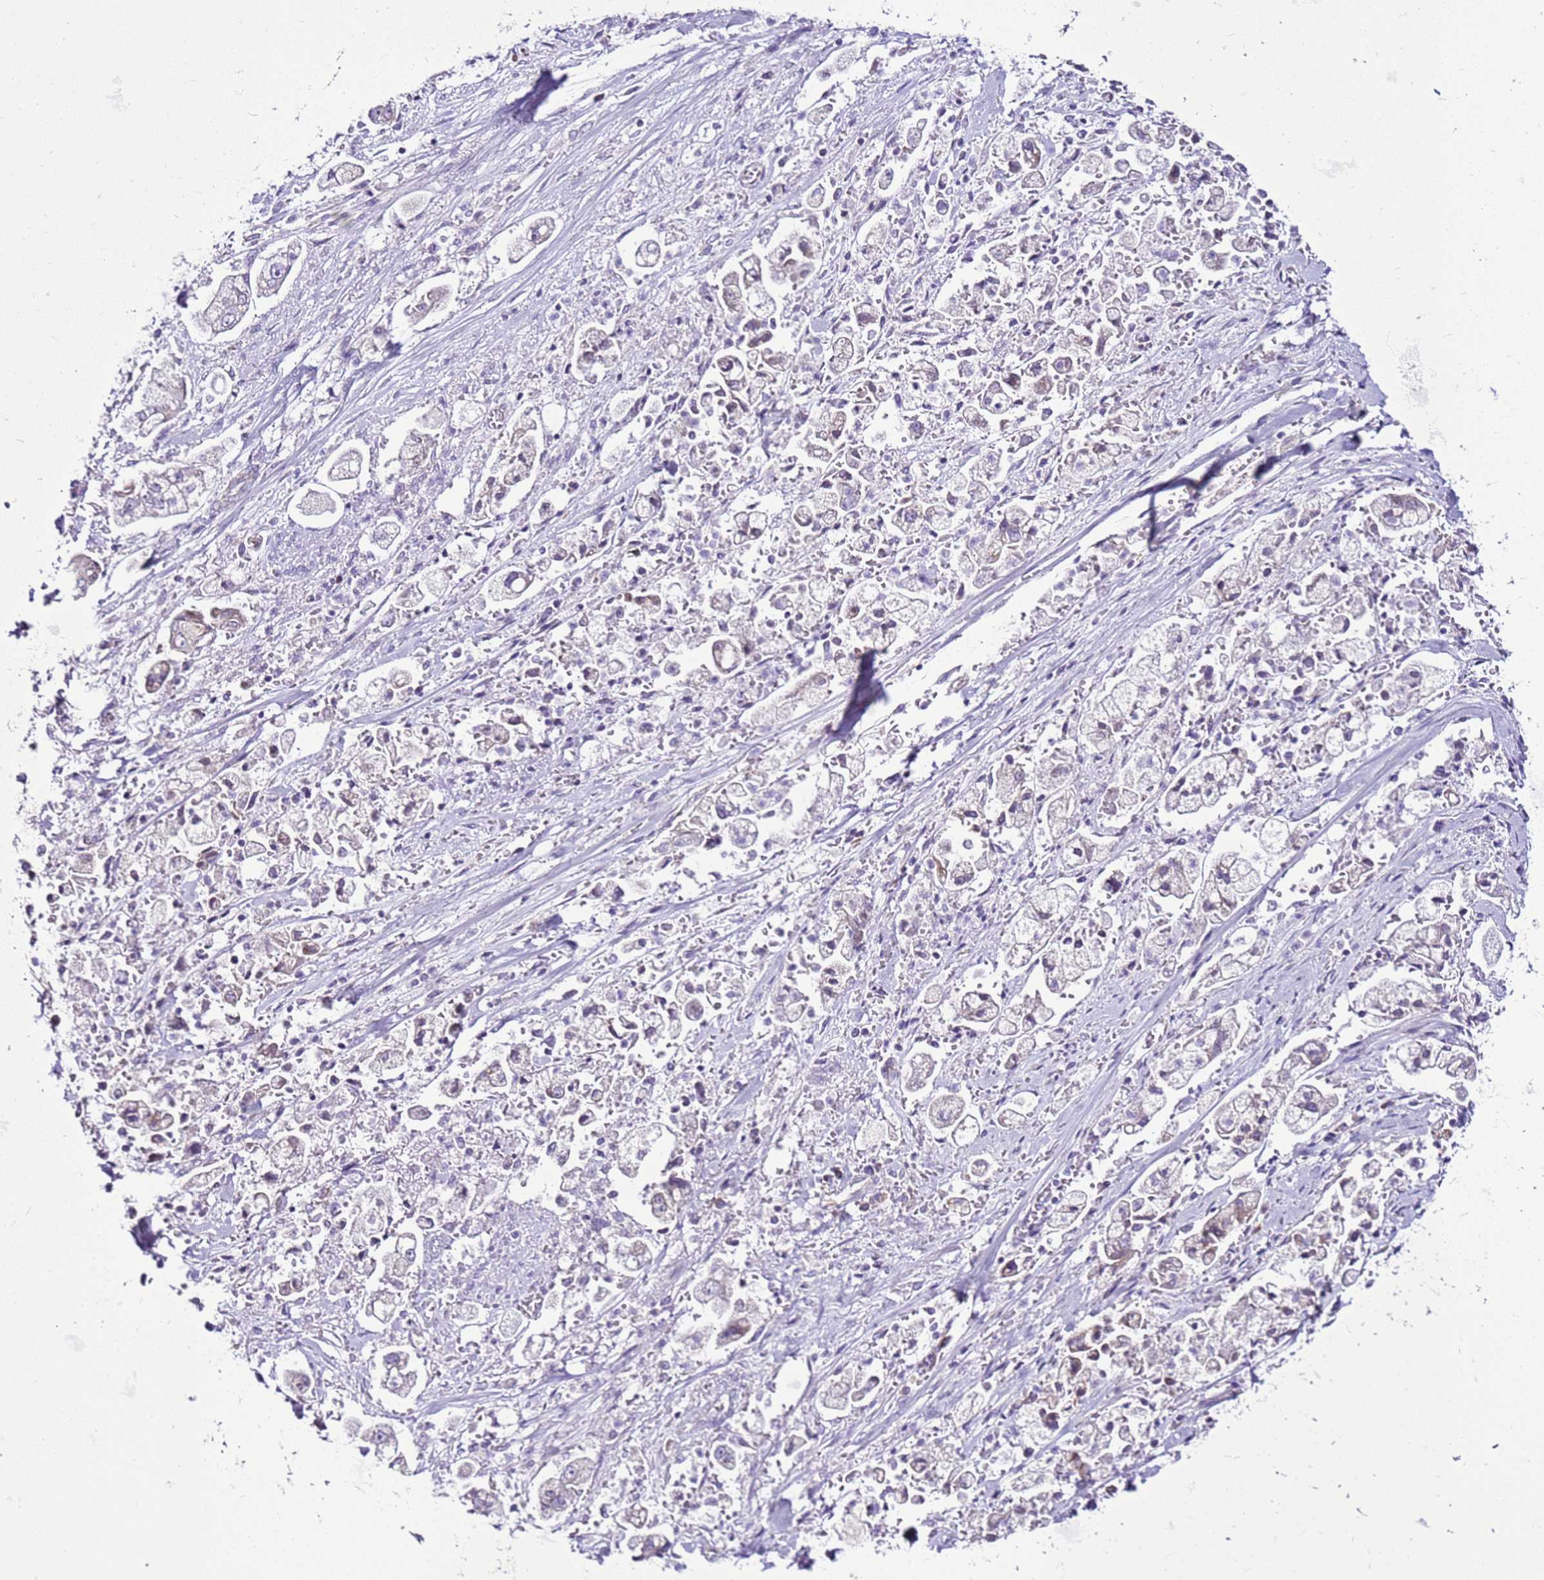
{"staining": {"intensity": "weak", "quantity": "<25%", "location": "cytoplasmic/membranous"}, "tissue": "stomach cancer", "cell_type": "Tumor cells", "image_type": "cancer", "snomed": [{"axis": "morphology", "description": "Adenocarcinoma, NOS"}, {"axis": "topography", "description": "Stomach"}], "caption": "Histopathology image shows no protein expression in tumor cells of stomach adenocarcinoma tissue.", "gene": "MRPL36", "patient": {"sex": "male", "age": 62}}